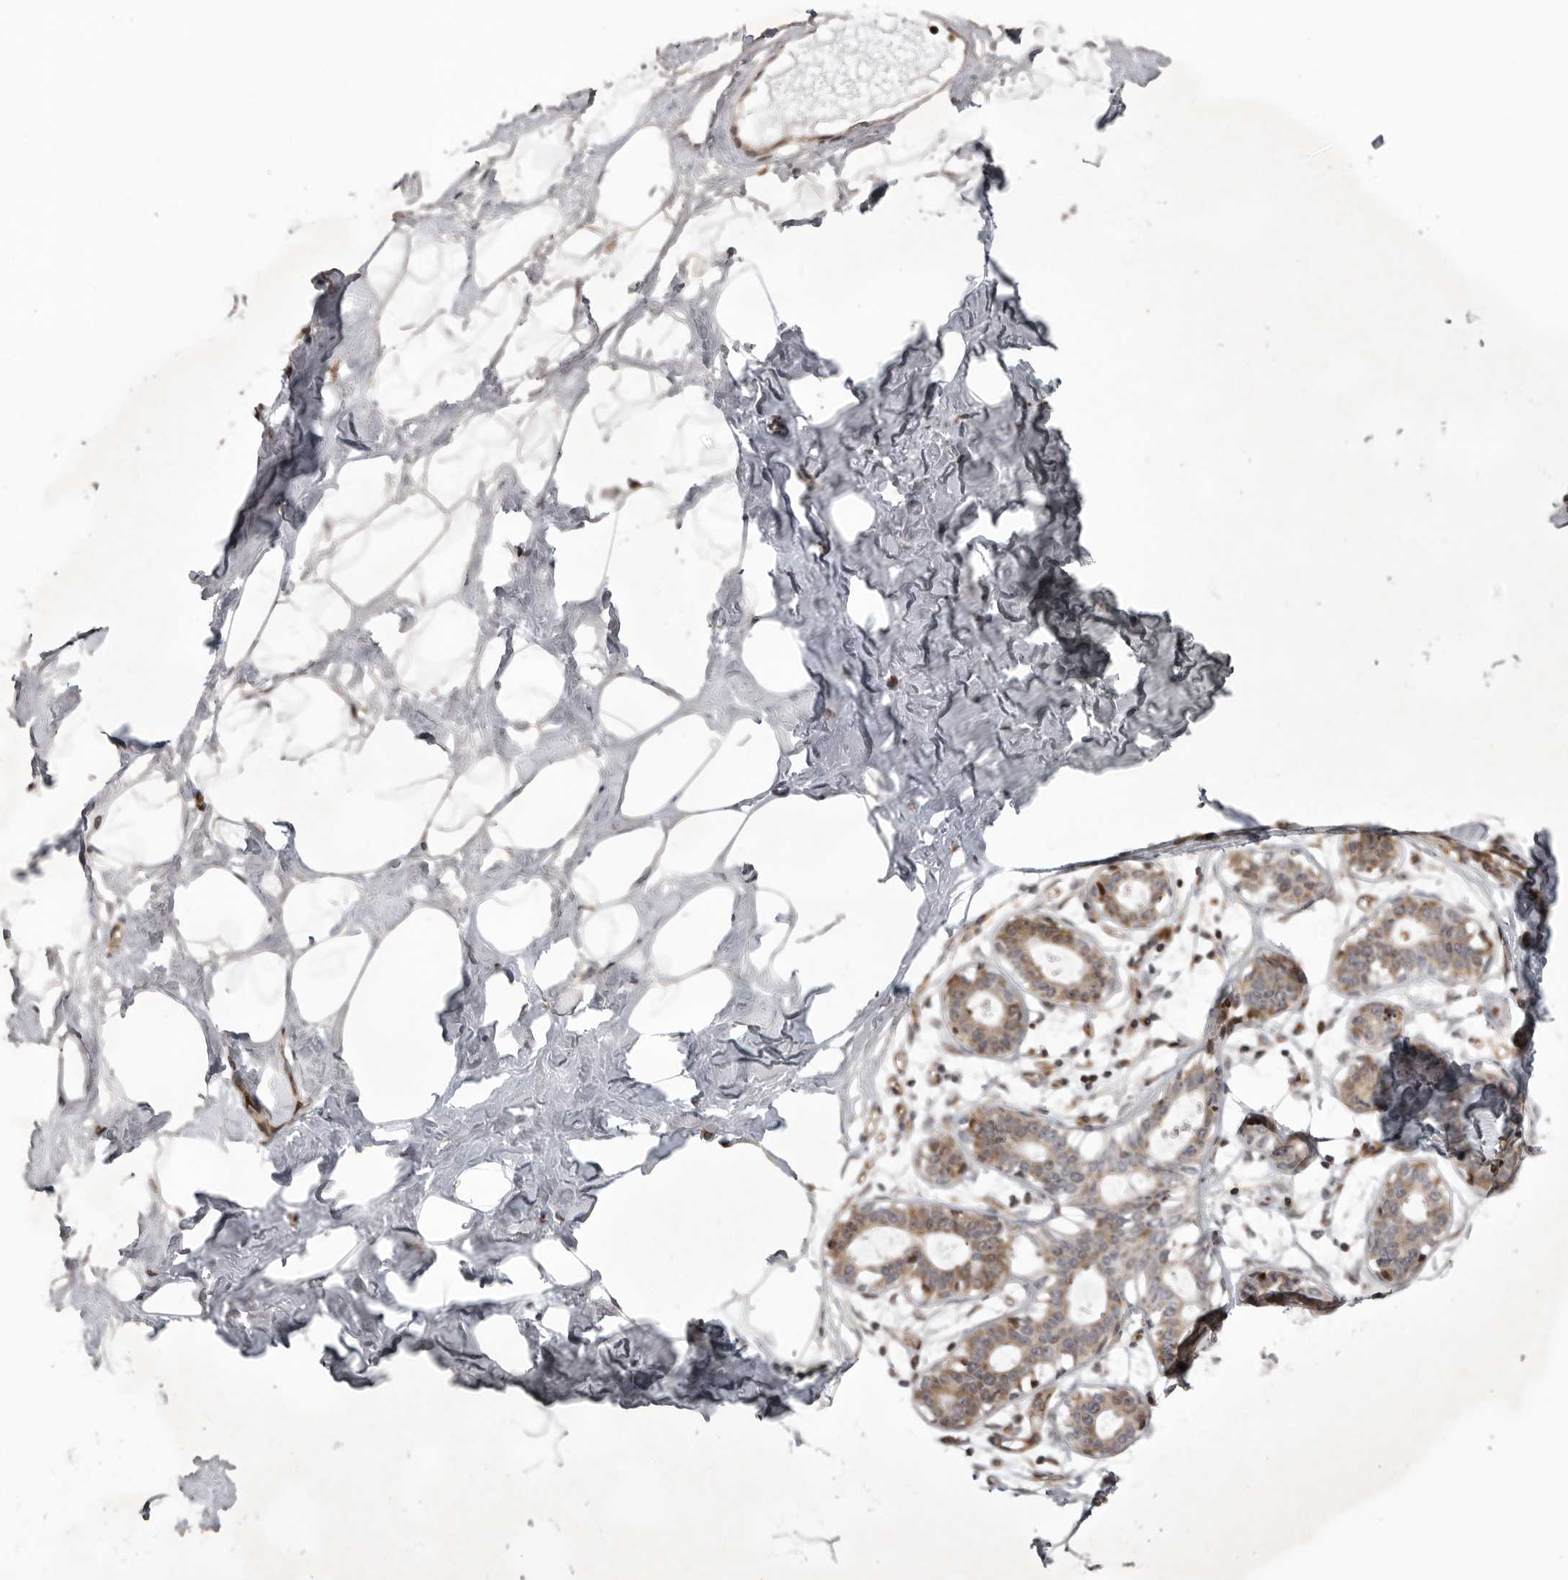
{"staining": {"intensity": "negative", "quantity": "none", "location": "none"}, "tissue": "breast", "cell_type": "Adipocytes", "image_type": "normal", "snomed": [{"axis": "morphology", "description": "Normal tissue, NOS"}, {"axis": "topography", "description": "Breast"}], "caption": "An image of breast stained for a protein demonstrates no brown staining in adipocytes.", "gene": "ABL1", "patient": {"sex": "female", "age": 23}}